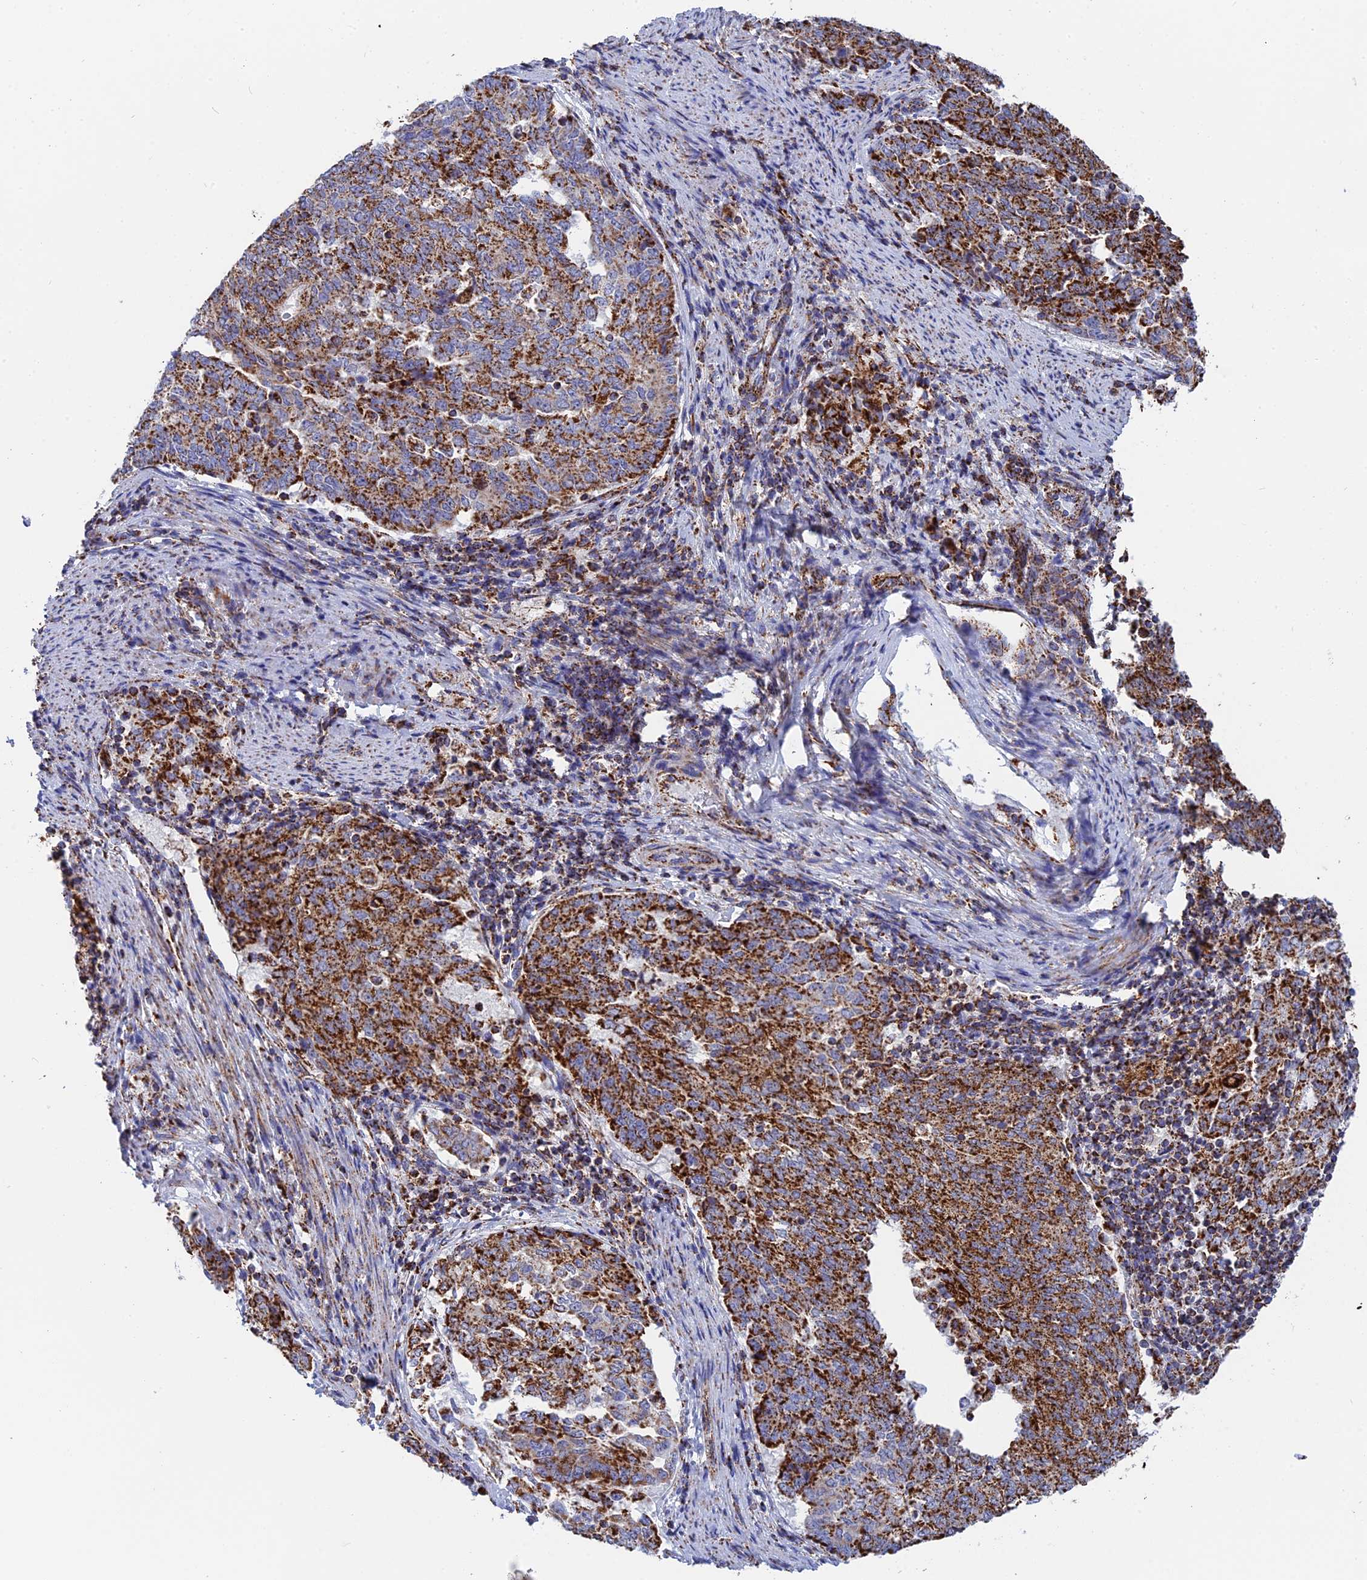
{"staining": {"intensity": "strong", "quantity": ">75%", "location": "cytoplasmic/membranous"}, "tissue": "endometrial cancer", "cell_type": "Tumor cells", "image_type": "cancer", "snomed": [{"axis": "morphology", "description": "Adenocarcinoma, NOS"}, {"axis": "topography", "description": "Endometrium"}], "caption": "Protein expression analysis of adenocarcinoma (endometrial) exhibits strong cytoplasmic/membranous staining in approximately >75% of tumor cells.", "gene": "NDUFA5", "patient": {"sex": "female", "age": 80}}